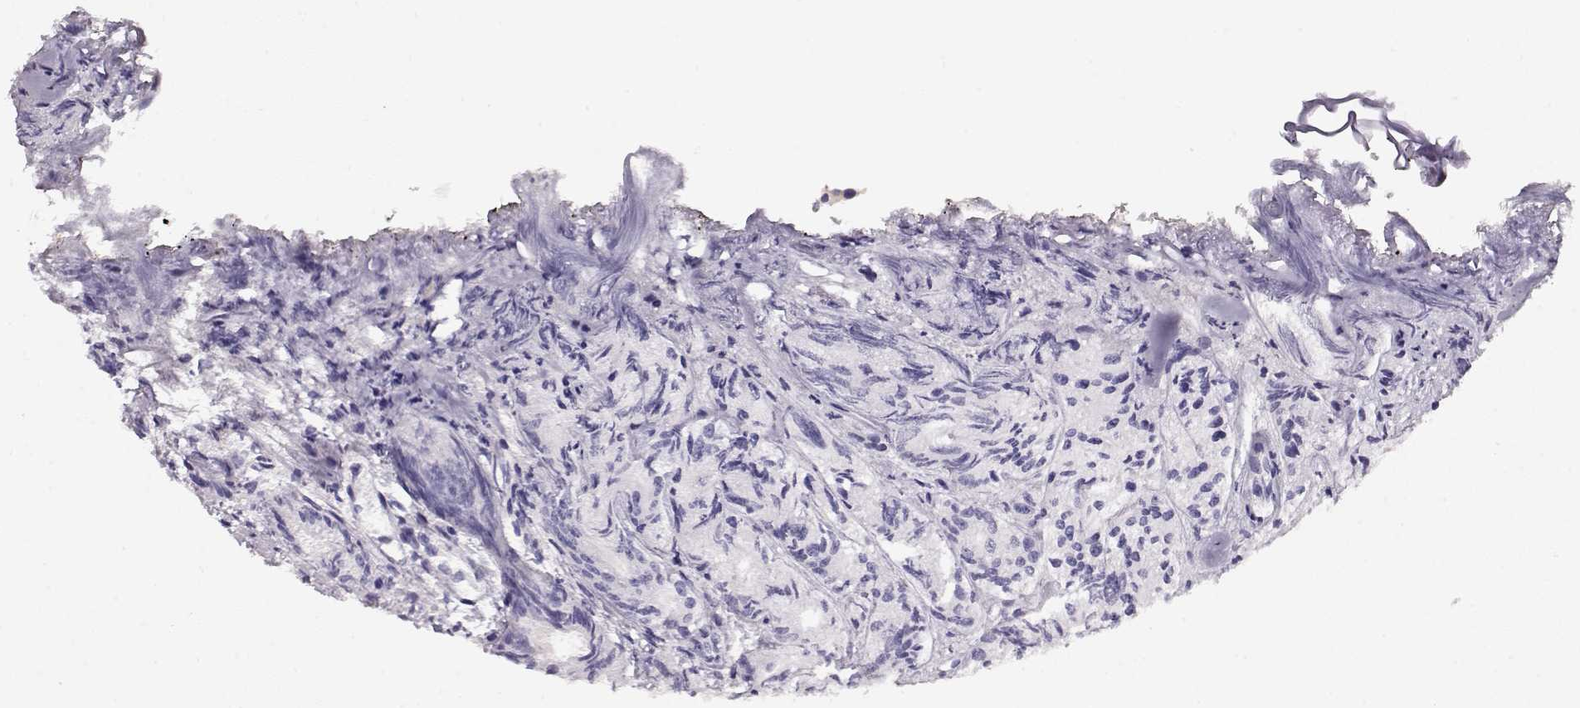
{"staining": {"intensity": "negative", "quantity": "none", "location": "none"}, "tissue": "prostate cancer", "cell_type": "Tumor cells", "image_type": "cancer", "snomed": [{"axis": "morphology", "description": "Adenocarcinoma, Medium grade"}, {"axis": "topography", "description": "Prostate"}], "caption": "There is no significant staining in tumor cells of prostate medium-grade adenocarcinoma.", "gene": "NDRG4", "patient": {"sex": "male", "age": 74}}